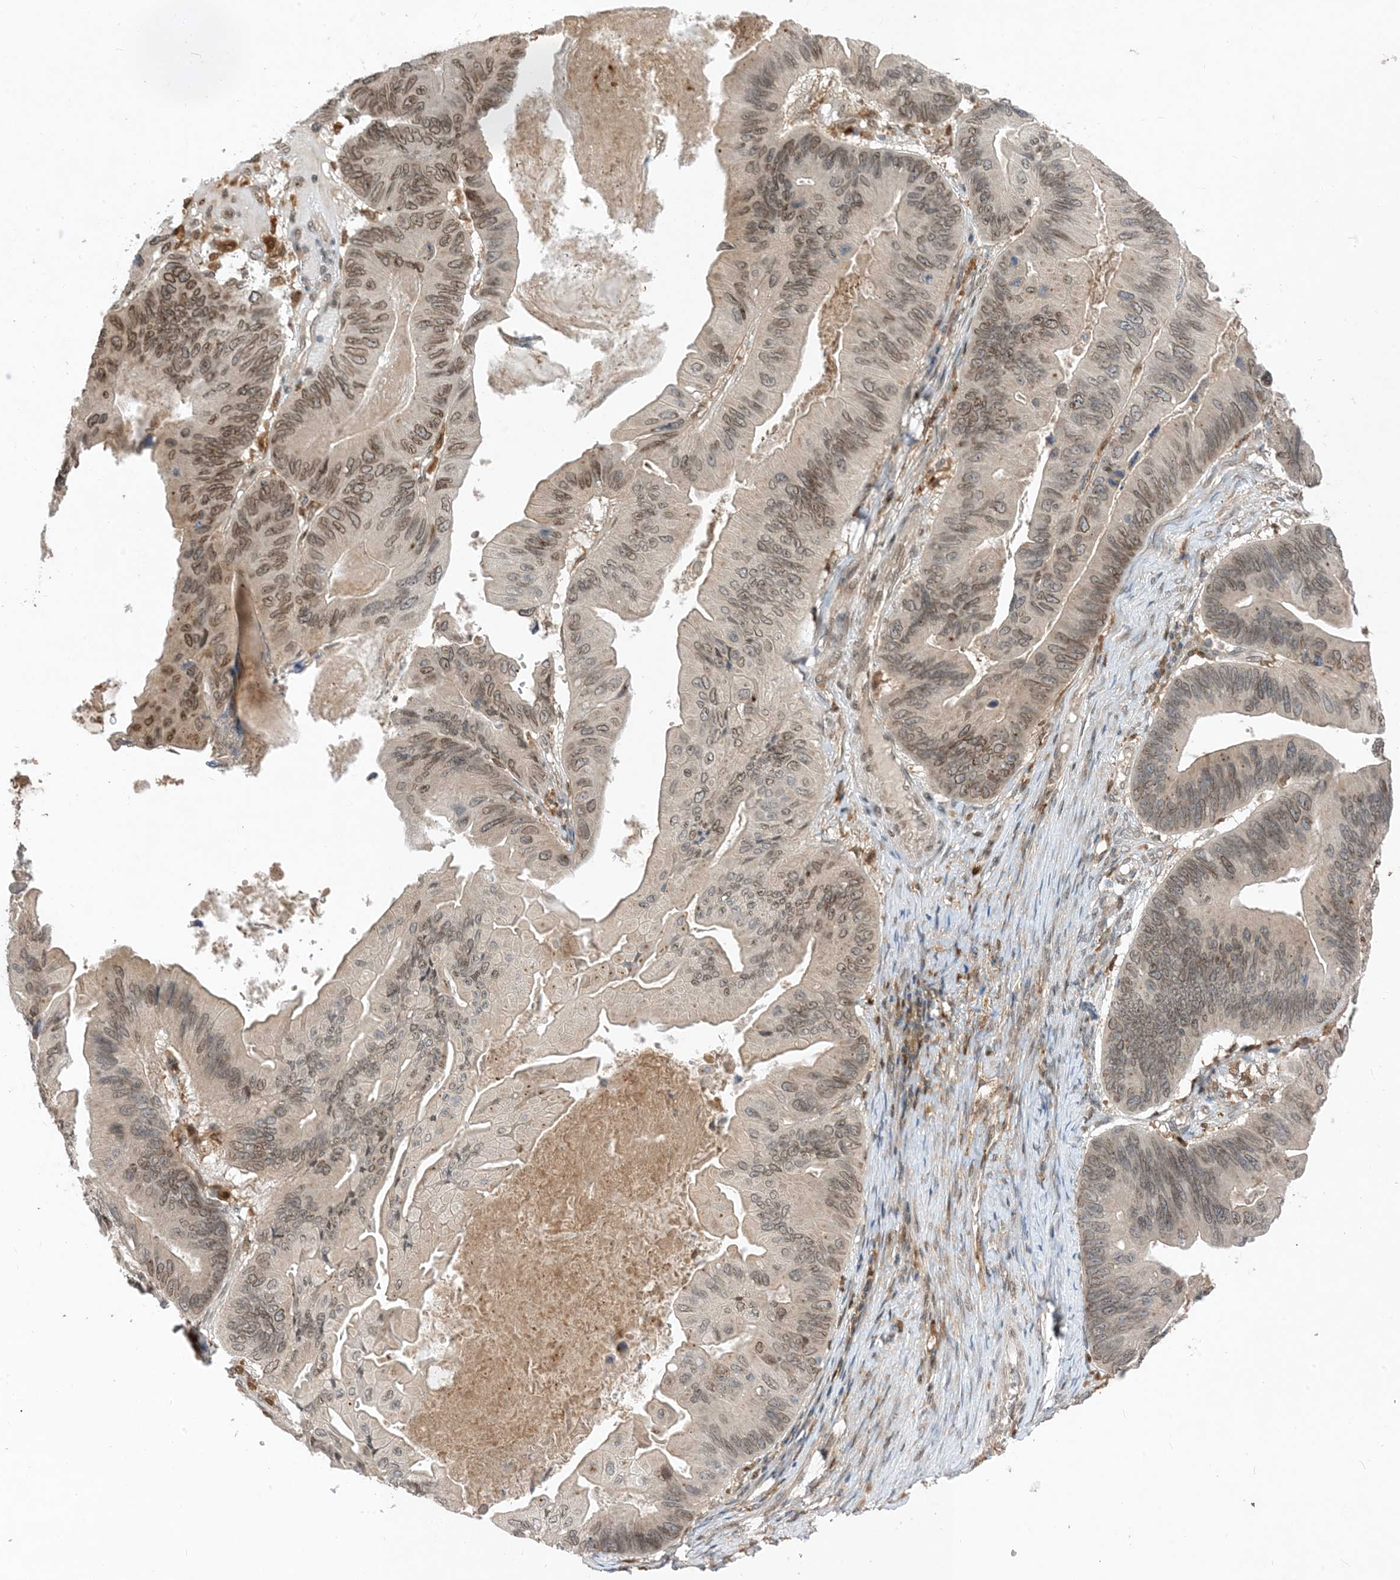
{"staining": {"intensity": "moderate", "quantity": "25%-75%", "location": "cytoplasmic/membranous,nuclear"}, "tissue": "ovarian cancer", "cell_type": "Tumor cells", "image_type": "cancer", "snomed": [{"axis": "morphology", "description": "Cystadenocarcinoma, mucinous, NOS"}, {"axis": "topography", "description": "Ovary"}], "caption": "About 25%-75% of tumor cells in human ovarian mucinous cystadenocarcinoma show moderate cytoplasmic/membranous and nuclear protein positivity as visualized by brown immunohistochemical staining.", "gene": "NAGK", "patient": {"sex": "female", "age": 61}}